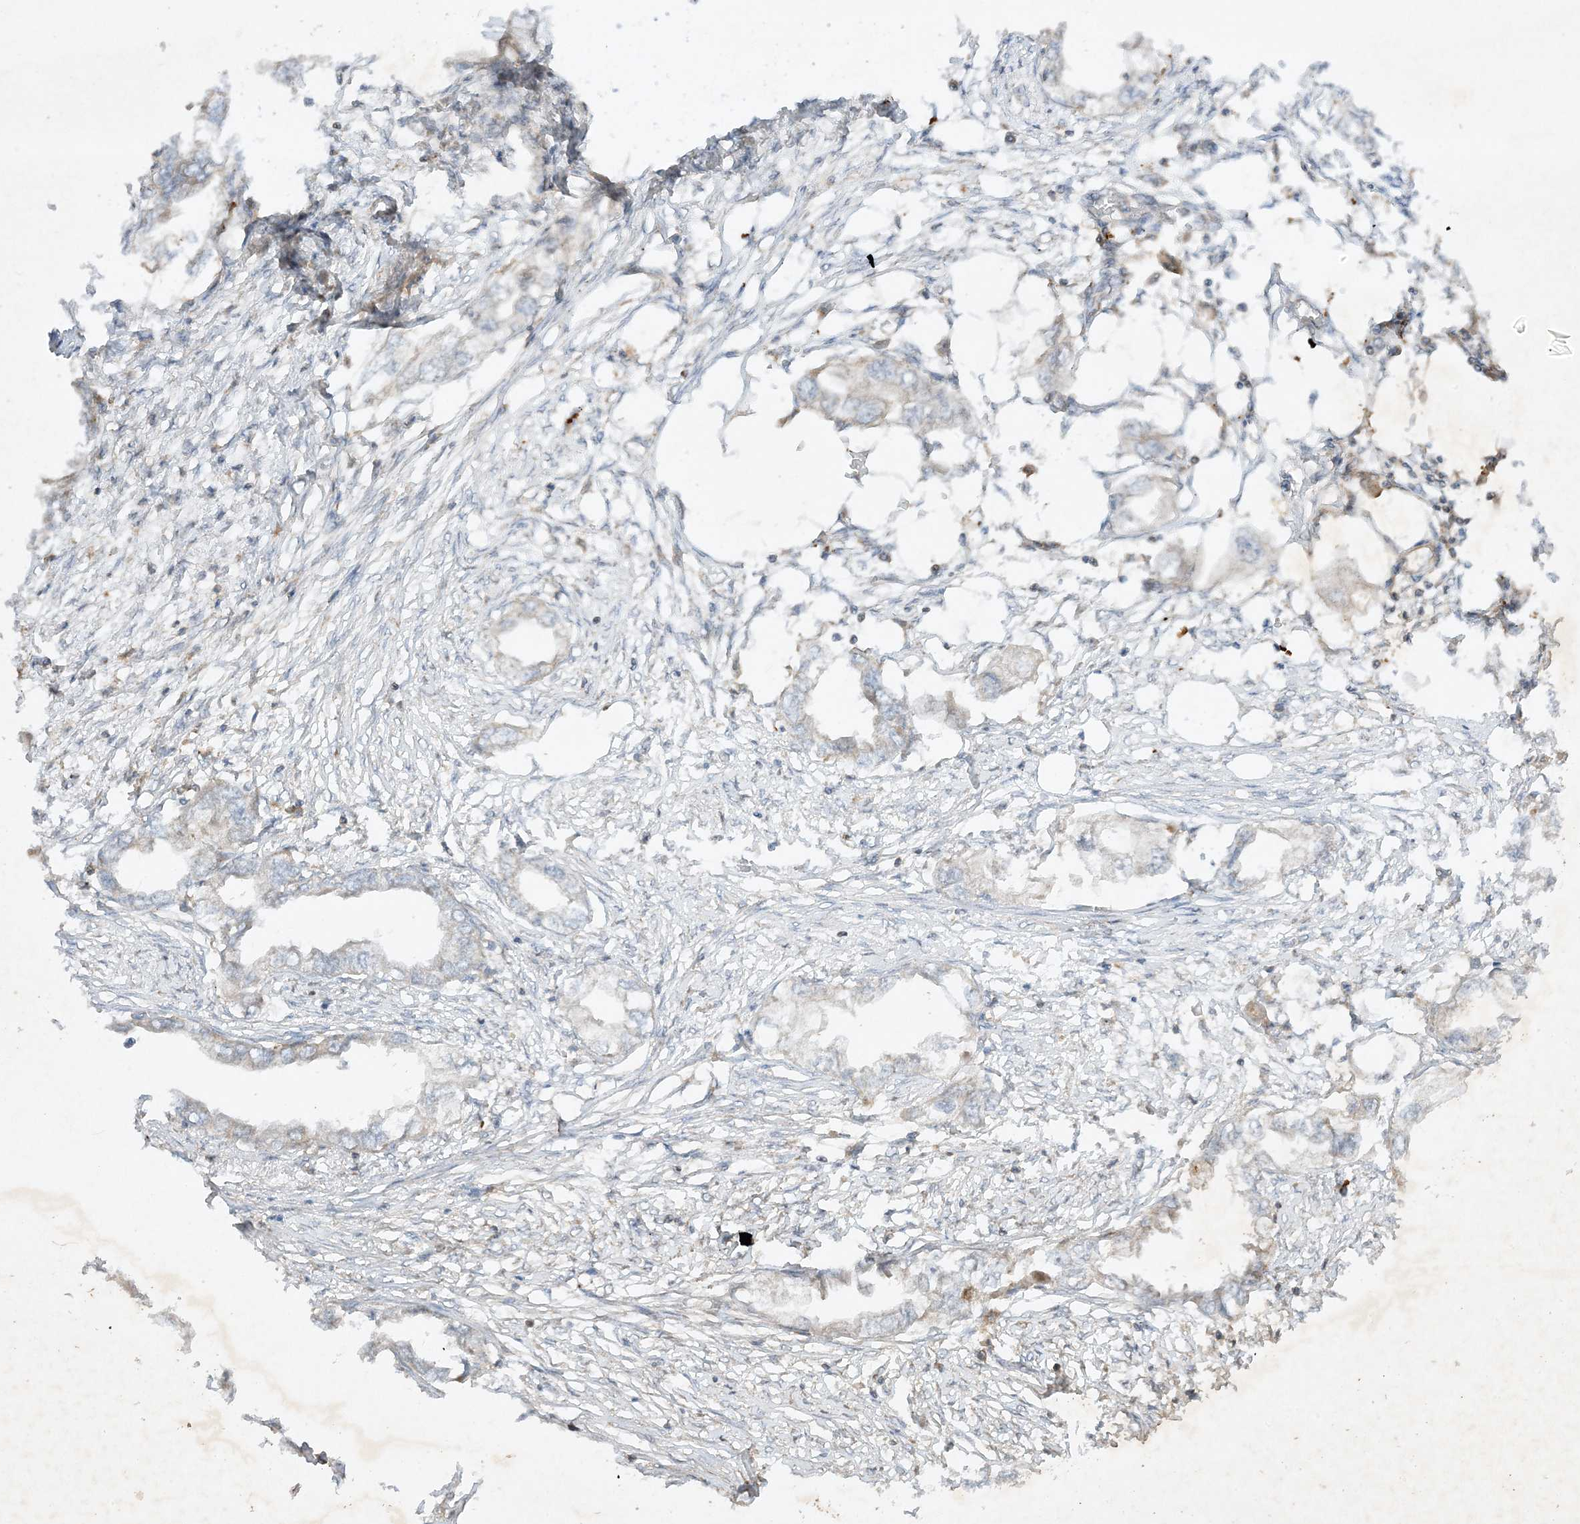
{"staining": {"intensity": "negative", "quantity": "none", "location": "none"}, "tissue": "endometrial cancer", "cell_type": "Tumor cells", "image_type": "cancer", "snomed": [{"axis": "morphology", "description": "Adenocarcinoma, NOS"}, {"axis": "morphology", "description": "Adenocarcinoma, metastatic, NOS"}, {"axis": "topography", "description": "Adipose tissue"}, {"axis": "topography", "description": "Endometrium"}], "caption": "Adenocarcinoma (endometrial) stained for a protein using IHC reveals no positivity tumor cells.", "gene": "XRN1", "patient": {"sex": "female", "age": 67}}